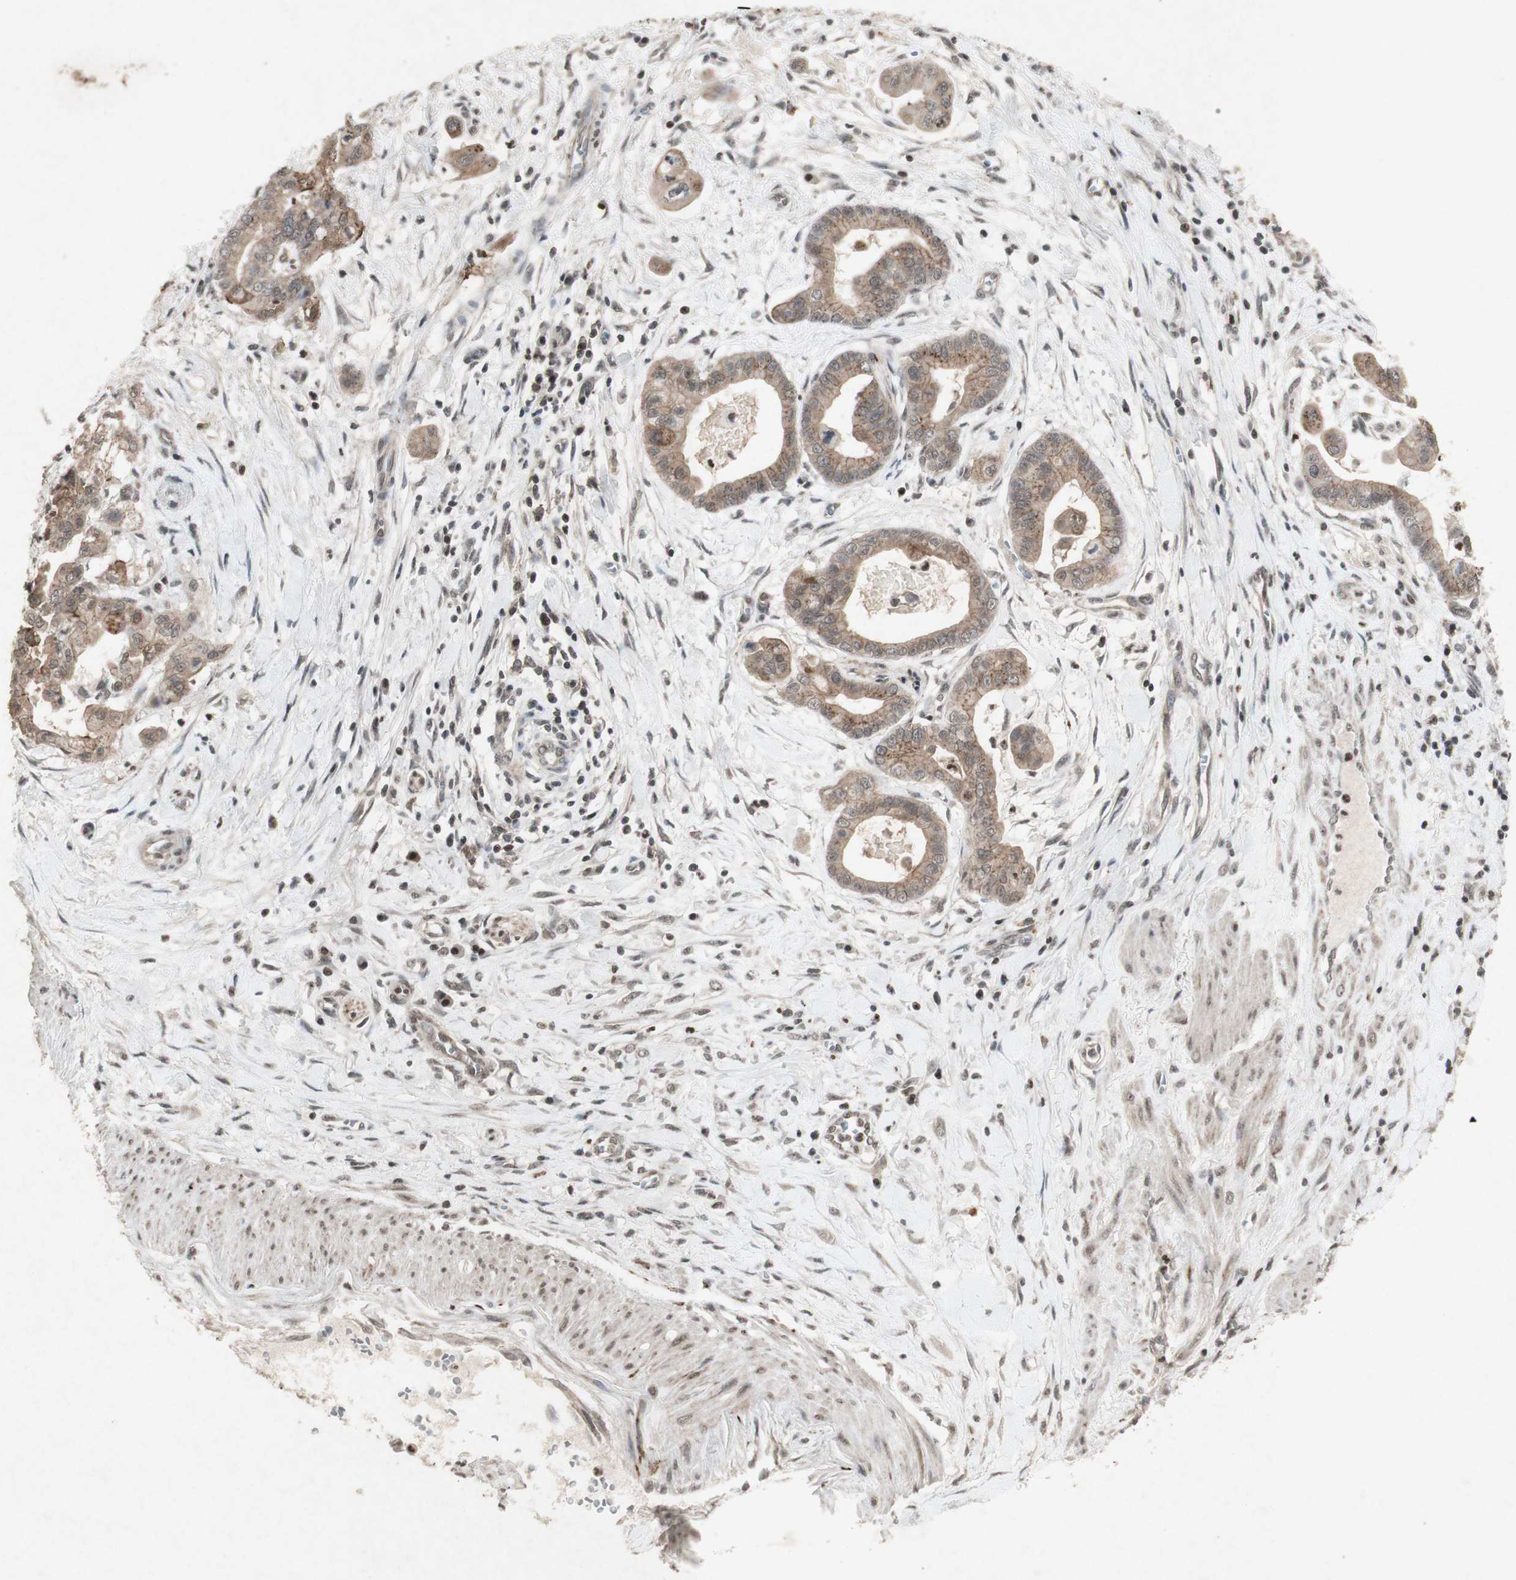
{"staining": {"intensity": "weak", "quantity": ">75%", "location": "cytoplasmic/membranous"}, "tissue": "pancreatic cancer", "cell_type": "Tumor cells", "image_type": "cancer", "snomed": [{"axis": "morphology", "description": "Adenocarcinoma, NOS"}, {"axis": "topography", "description": "Pancreas"}], "caption": "Protein analysis of pancreatic cancer (adenocarcinoma) tissue shows weak cytoplasmic/membranous staining in approximately >75% of tumor cells.", "gene": "PLXNA1", "patient": {"sex": "female", "age": 75}}